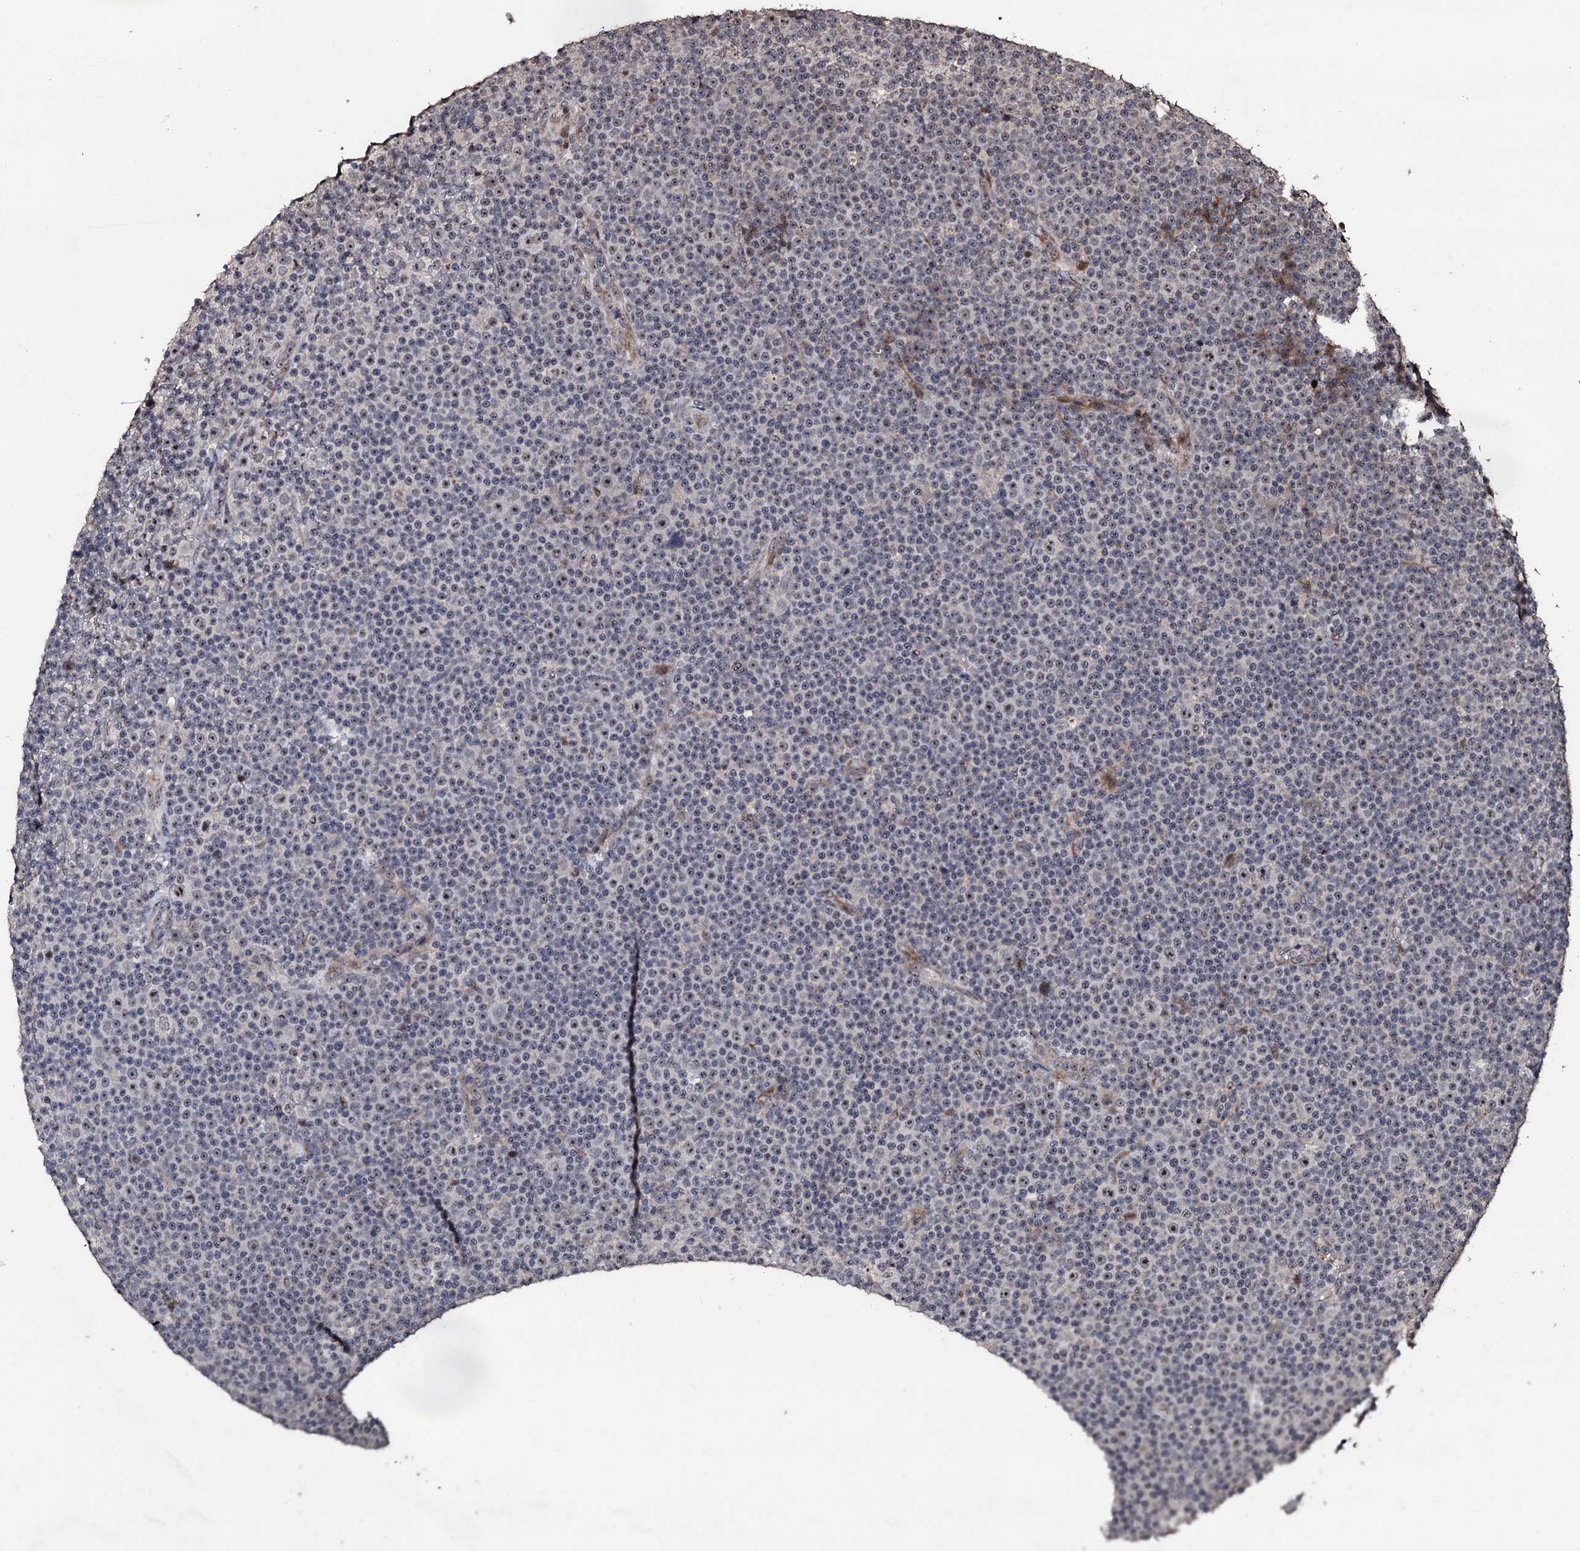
{"staining": {"intensity": "weak", "quantity": "25%-75%", "location": "nuclear"}, "tissue": "lymphoma", "cell_type": "Tumor cells", "image_type": "cancer", "snomed": [{"axis": "morphology", "description": "Malignant lymphoma, non-Hodgkin's type, Low grade"}, {"axis": "topography", "description": "Lymph node"}], "caption": "This is a photomicrograph of immunohistochemistry (IHC) staining of lymphoma, which shows weak expression in the nuclear of tumor cells.", "gene": "SUPT7L", "patient": {"sex": "female", "age": 67}}